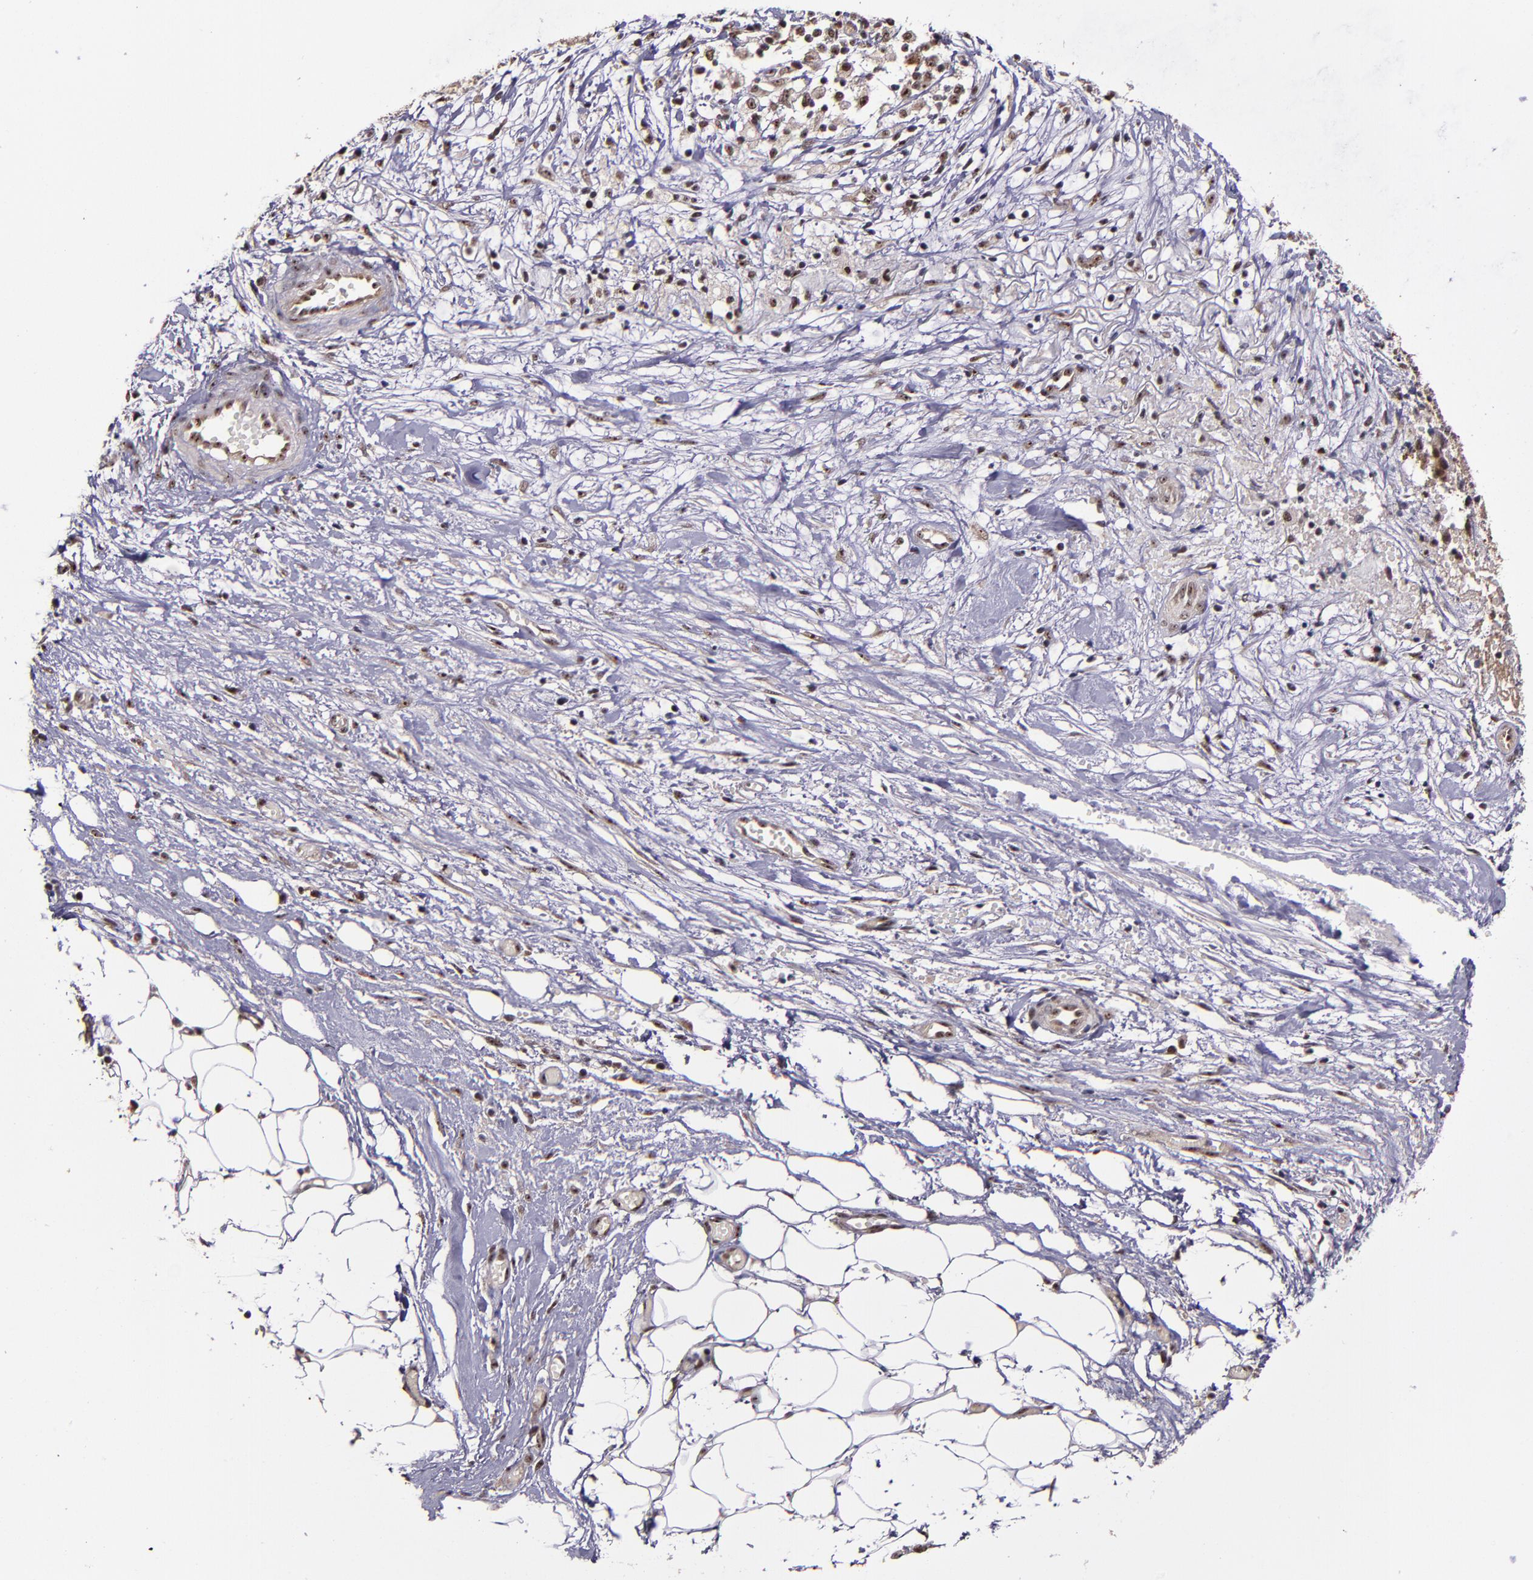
{"staining": {"intensity": "moderate", "quantity": ">75%", "location": "cytoplasmic/membranous,nuclear"}, "tissue": "ovarian cancer", "cell_type": "Tumor cells", "image_type": "cancer", "snomed": [{"axis": "morphology", "description": "Carcinoma, endometroid"}, {"axis": "topography", "description": "Ovary"}], "caption": "A high-resolution histopathology image shows IHC staining of ovarian cancer, which shows moderate cytoplasmic/membranous and nuclear expression in about >75% of tumor cells.", "gene": "CECR2", "patient": {"sex": "female", "age": 42}}